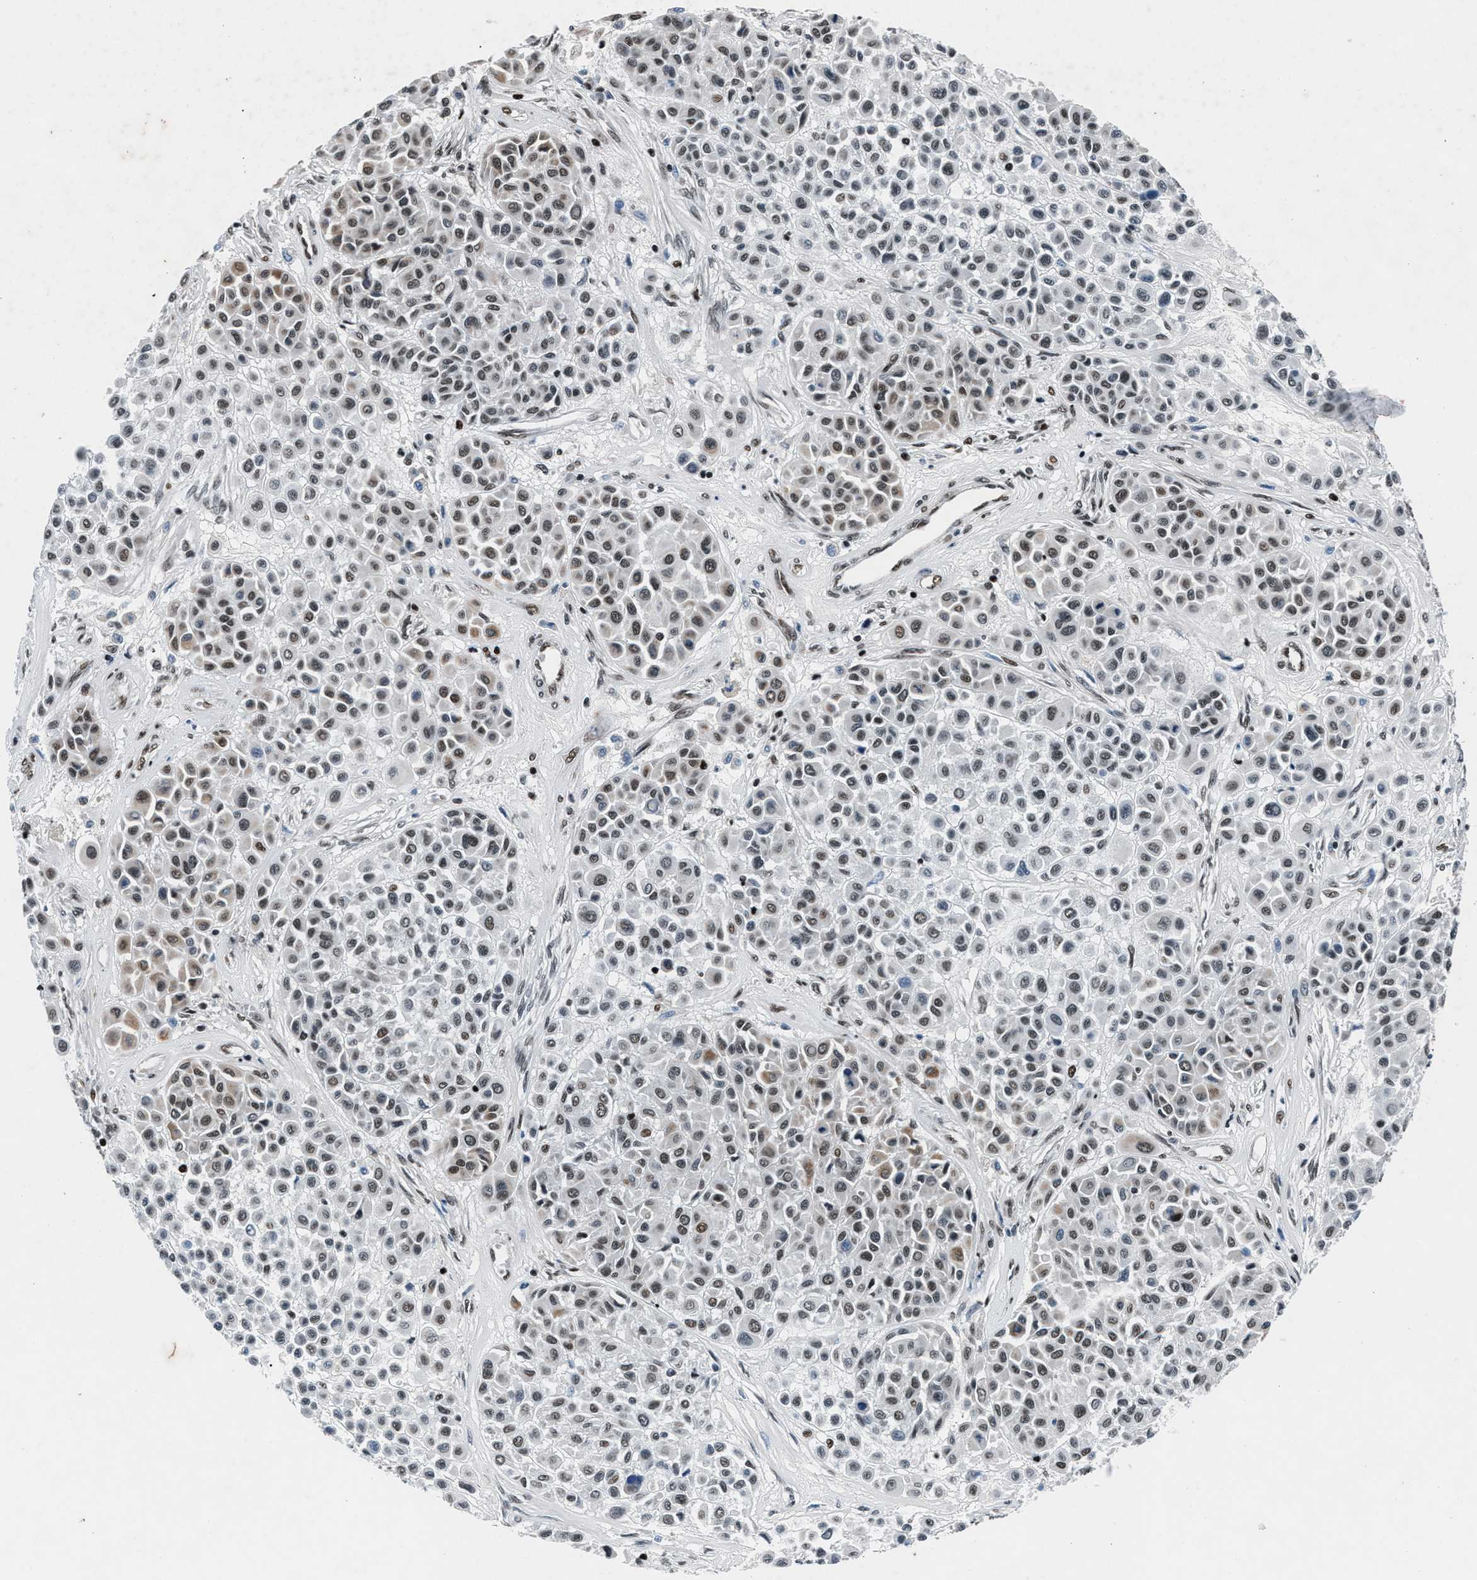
{"staining": {"intensity": "weak", "quantity": ">75%", "location": "nuclear"}, "tissue": "melanoma", "cell_type": "Tumor cells", "image_type": "cancer", "snomed": [{"axis": "morphology", "description": "Malignant melanoma, Metastatic site"}, {"axis": "topography", "description": "Soft tissue"}], "caption": "The micrograph displays a brown stain indicating the presence of a protein in the nuclear of tumor cells in melanoma.", "gene": "PRRC2B", "patient": {"sex": "male", "age": 41}}